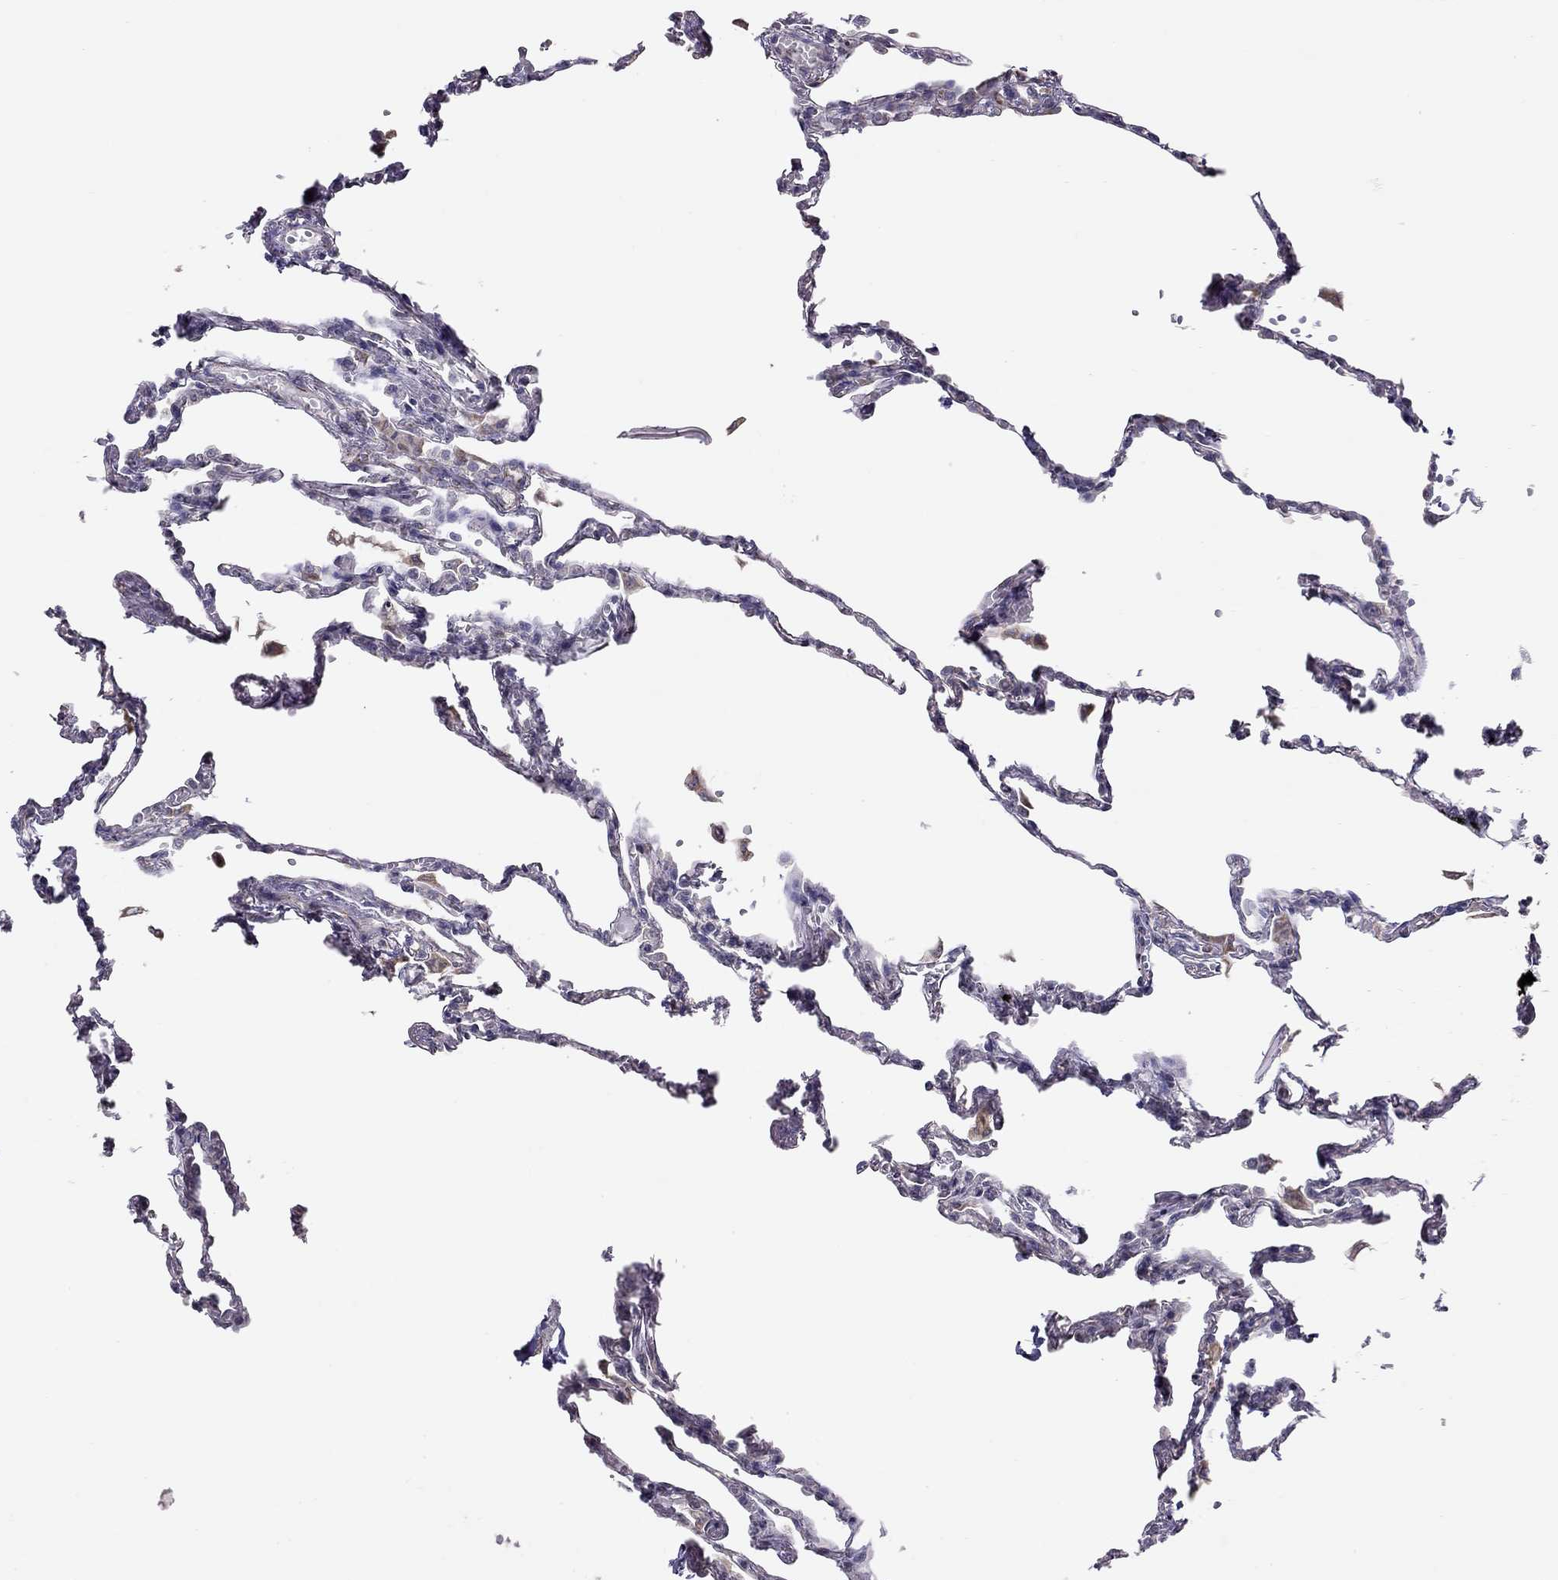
{"staining": {"intensity": "negative", "quantity": "none", "location": "none"}, "tissue": "lung", "cell_type": "Alveolar cells", "image_type": "normal", "snomed": [{"axis": "morphology", "description": "Normal tissue, NOS"}, {"axis": "topography", "description": "Lung"}], "caption": "A photomicrograph of lung stained for a protein shows no brown staining in alveolar cells.", "gene": "LRIT3", "patient": {"sex": "male", "age": 78}}